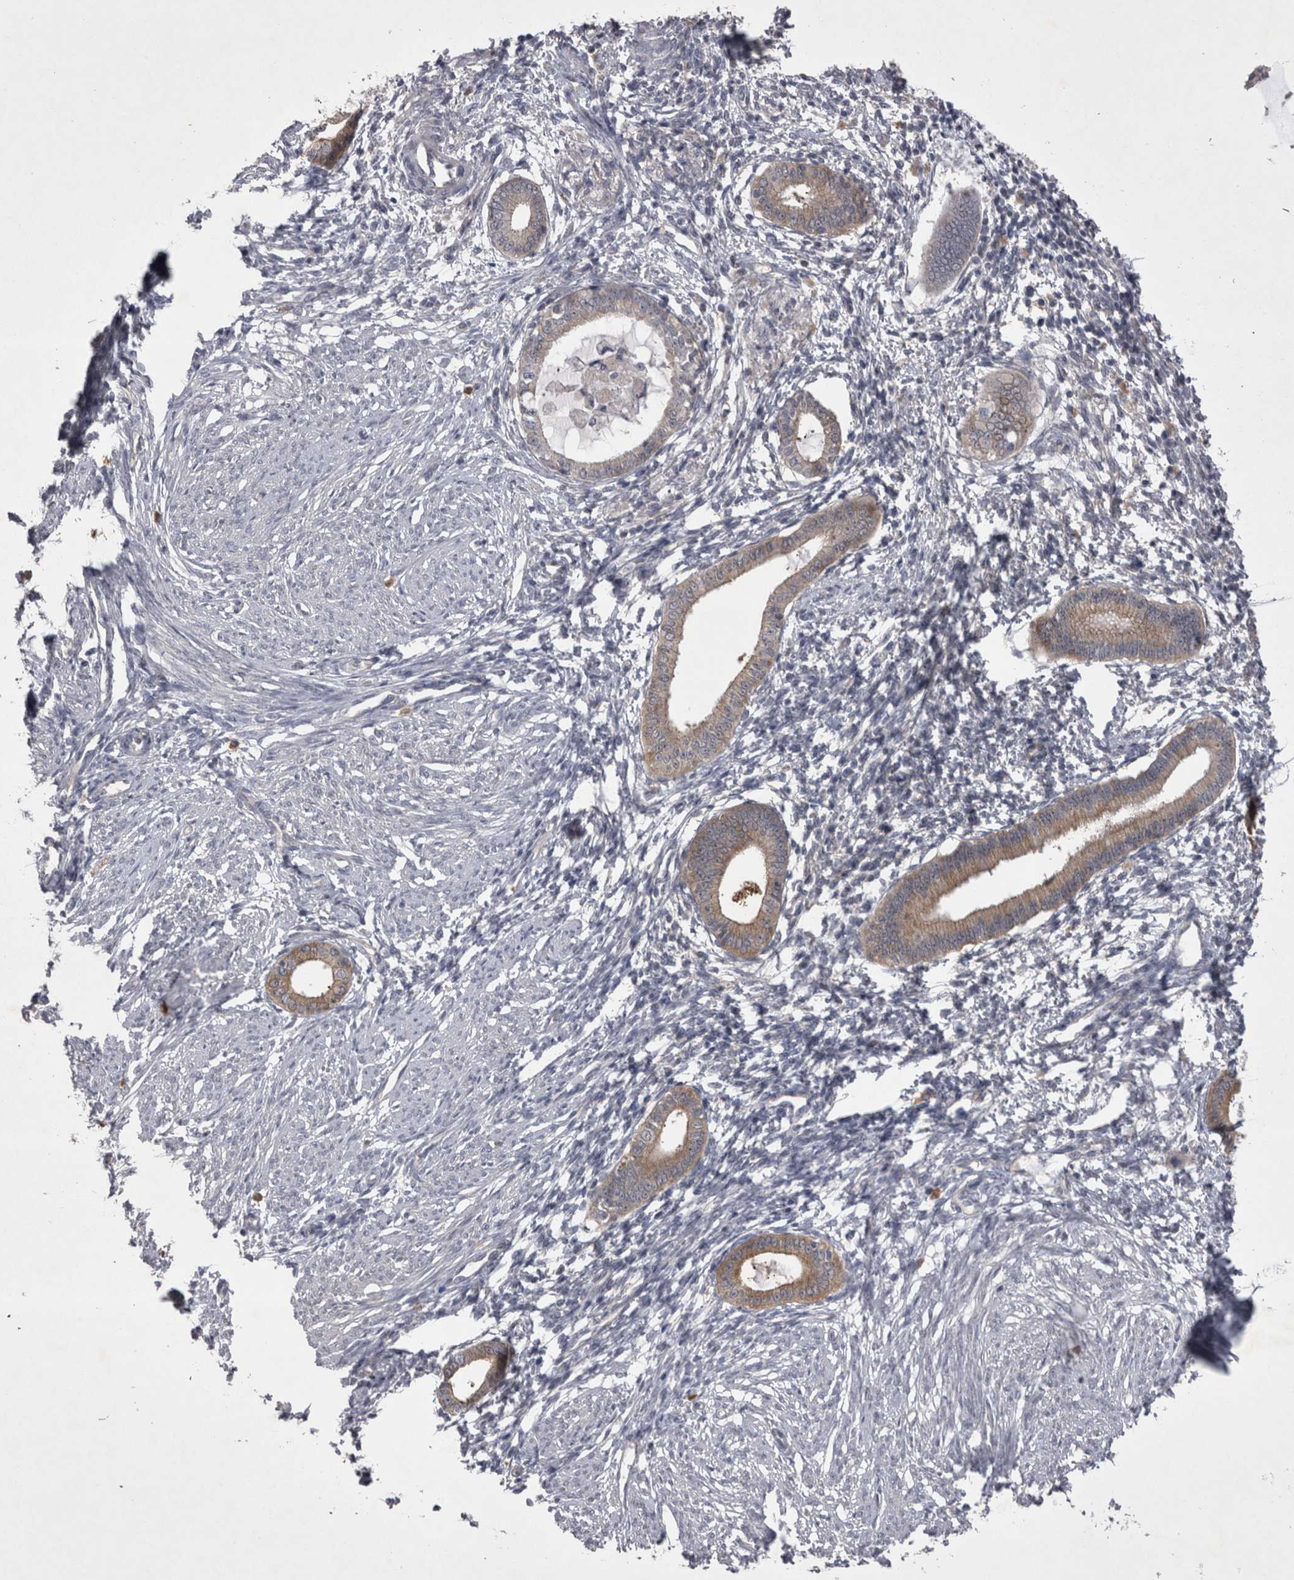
{"staining": {"intensity": "negative", "quantity": "none", "location": "none"}, "tissue": "endometrium", "cell_type": "Cells in endometrial stroma", "image_type": "normal", "snomed": [{"axis": "morphology", "description": "Normal tissue, NOS"}, {"axis": "topography", "description": "Endometrium"}], "caption": "This is an immunohistochemistry photomicrograph of normal endometrium. There is no staining in cells in endometrial stroma.", "gene": "CTBS", "patient": {"sex": "female", "age": 56}}